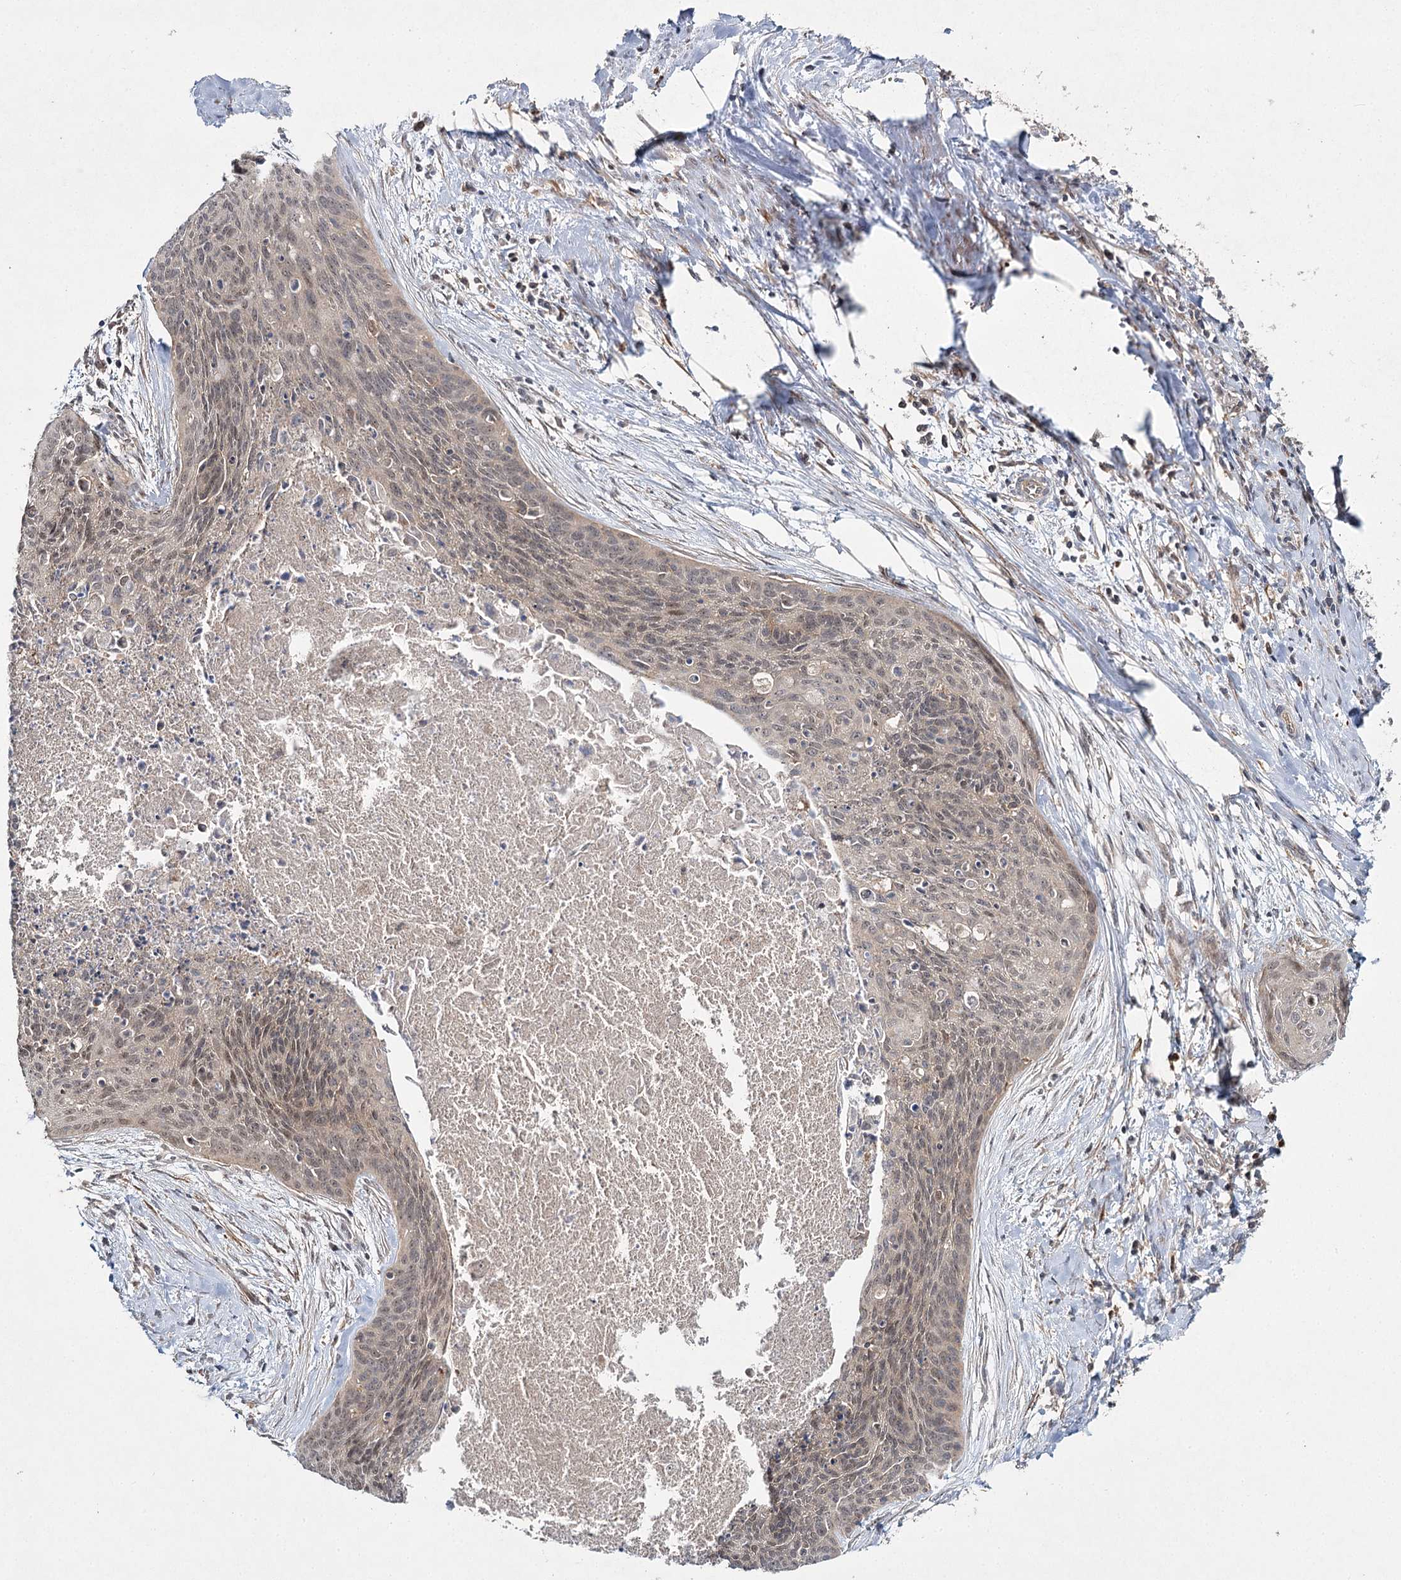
{"staining": {"intensity": "moderate", "quantity": ">75%", "location": "cytoplasmic/membranous,nuclear"}, "tissue": "cervical cancer", "cell_type": "Tumor cells", "image_type": "cancer", "snomed": [{"axis": "morphology", "description": "Squamous cell carcinoma, NOS"}, {"axis": "topography", "description": "Cervix"}], "caption": "Brown immunohistochemical staining in human cervical squamous cell carcinoma demonstrates moderate cytoplasmic/membranous and nuclear positivity in approximately >75% of tumor cells.", "gene": "WDR44", "patient": {"sex": "female", "age": 55}}